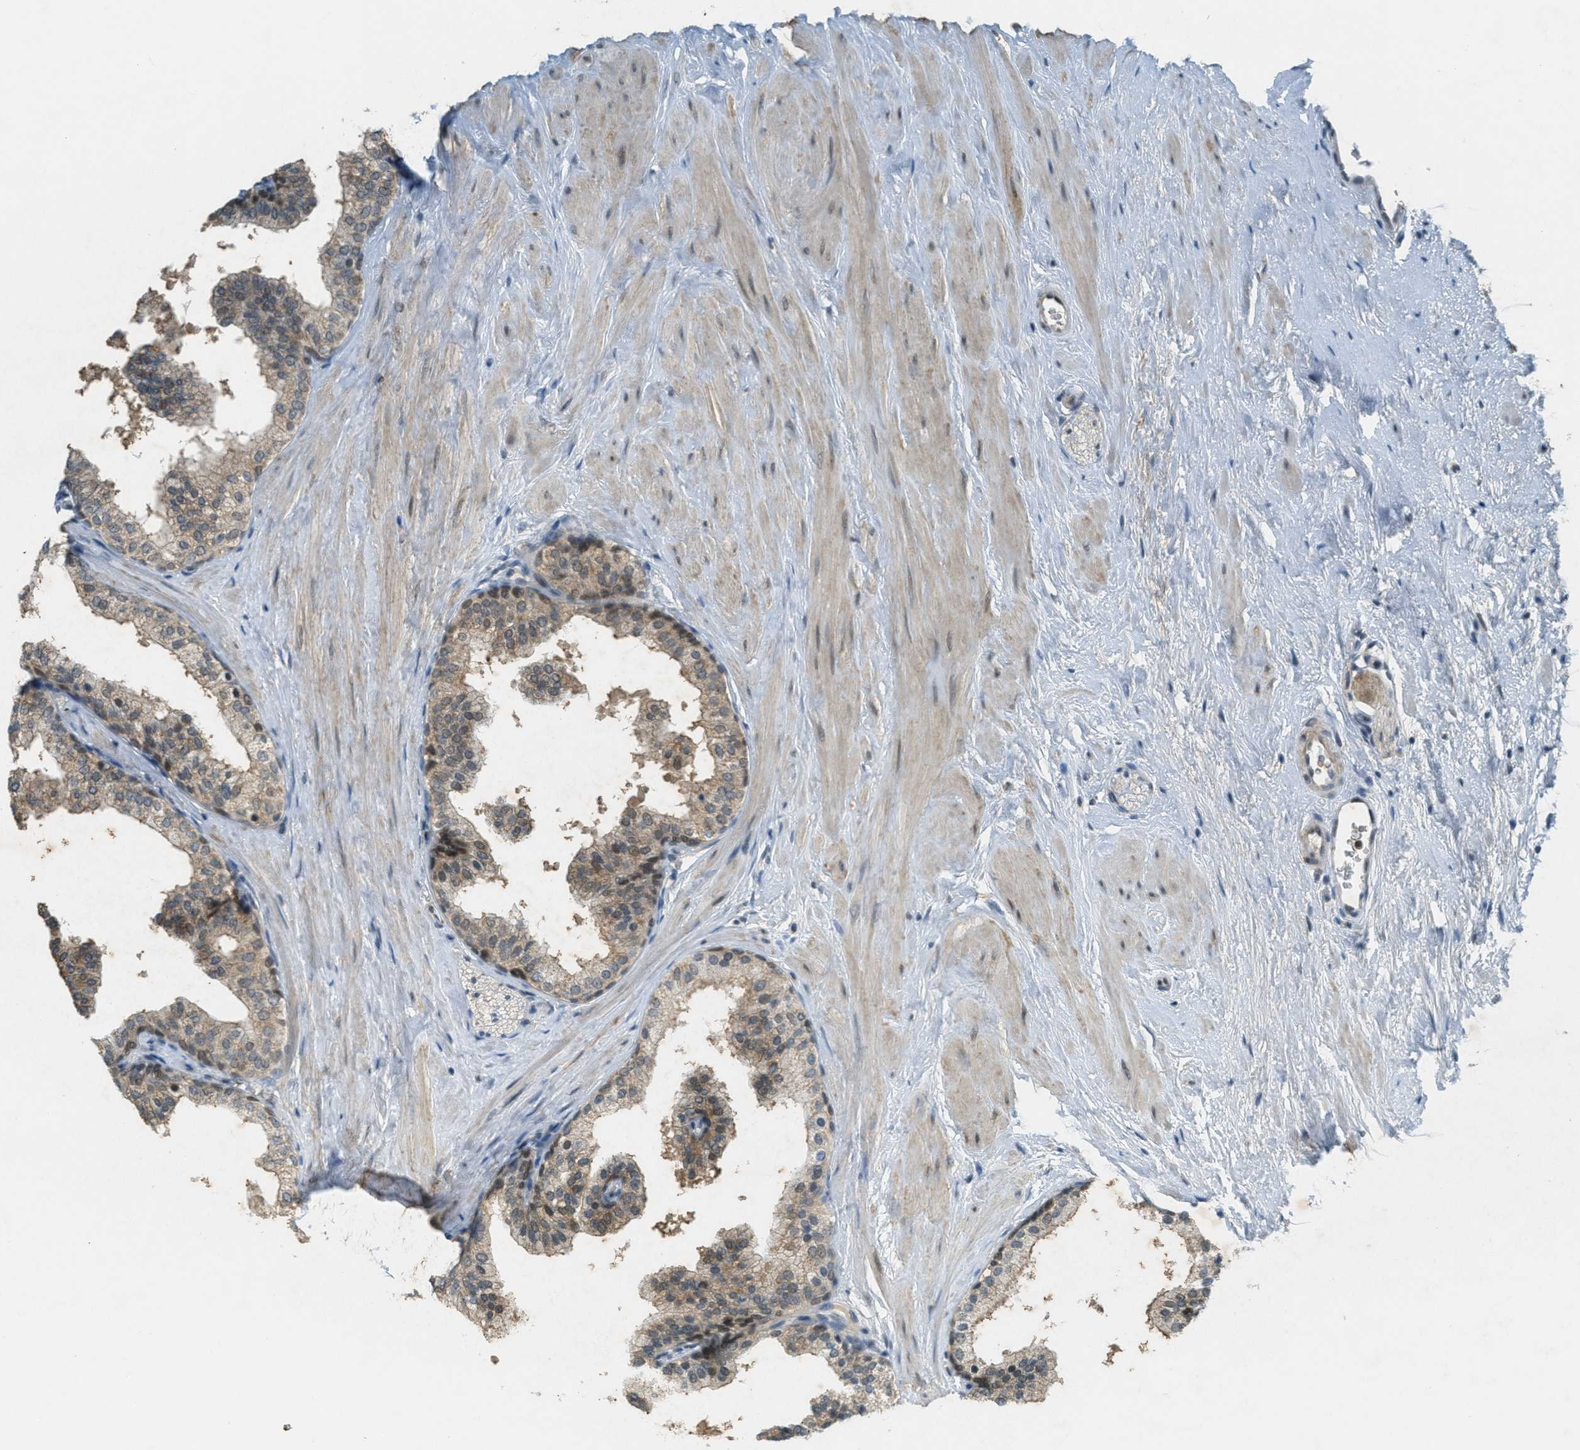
{"staining": {"intensity": "weak", "quantity": ">75%", "location": "cytoplasmic/membranous"}, "tissue": "prostate", "cell_type": "Glandular cells", "image_type": "normal", "snomed": [{"axis": "morphology", "description": "Normal tissue, NOS"}, {"axis": "topography", "description": "Prostate"}], "caption": "Human prostate stained for a protein (brown) reveals weak cytoplasmic/membranous positive positivity in about >75% of glandular cells.", "gene": "TCF20", "patient": {"sex": "male", "age": 60}}